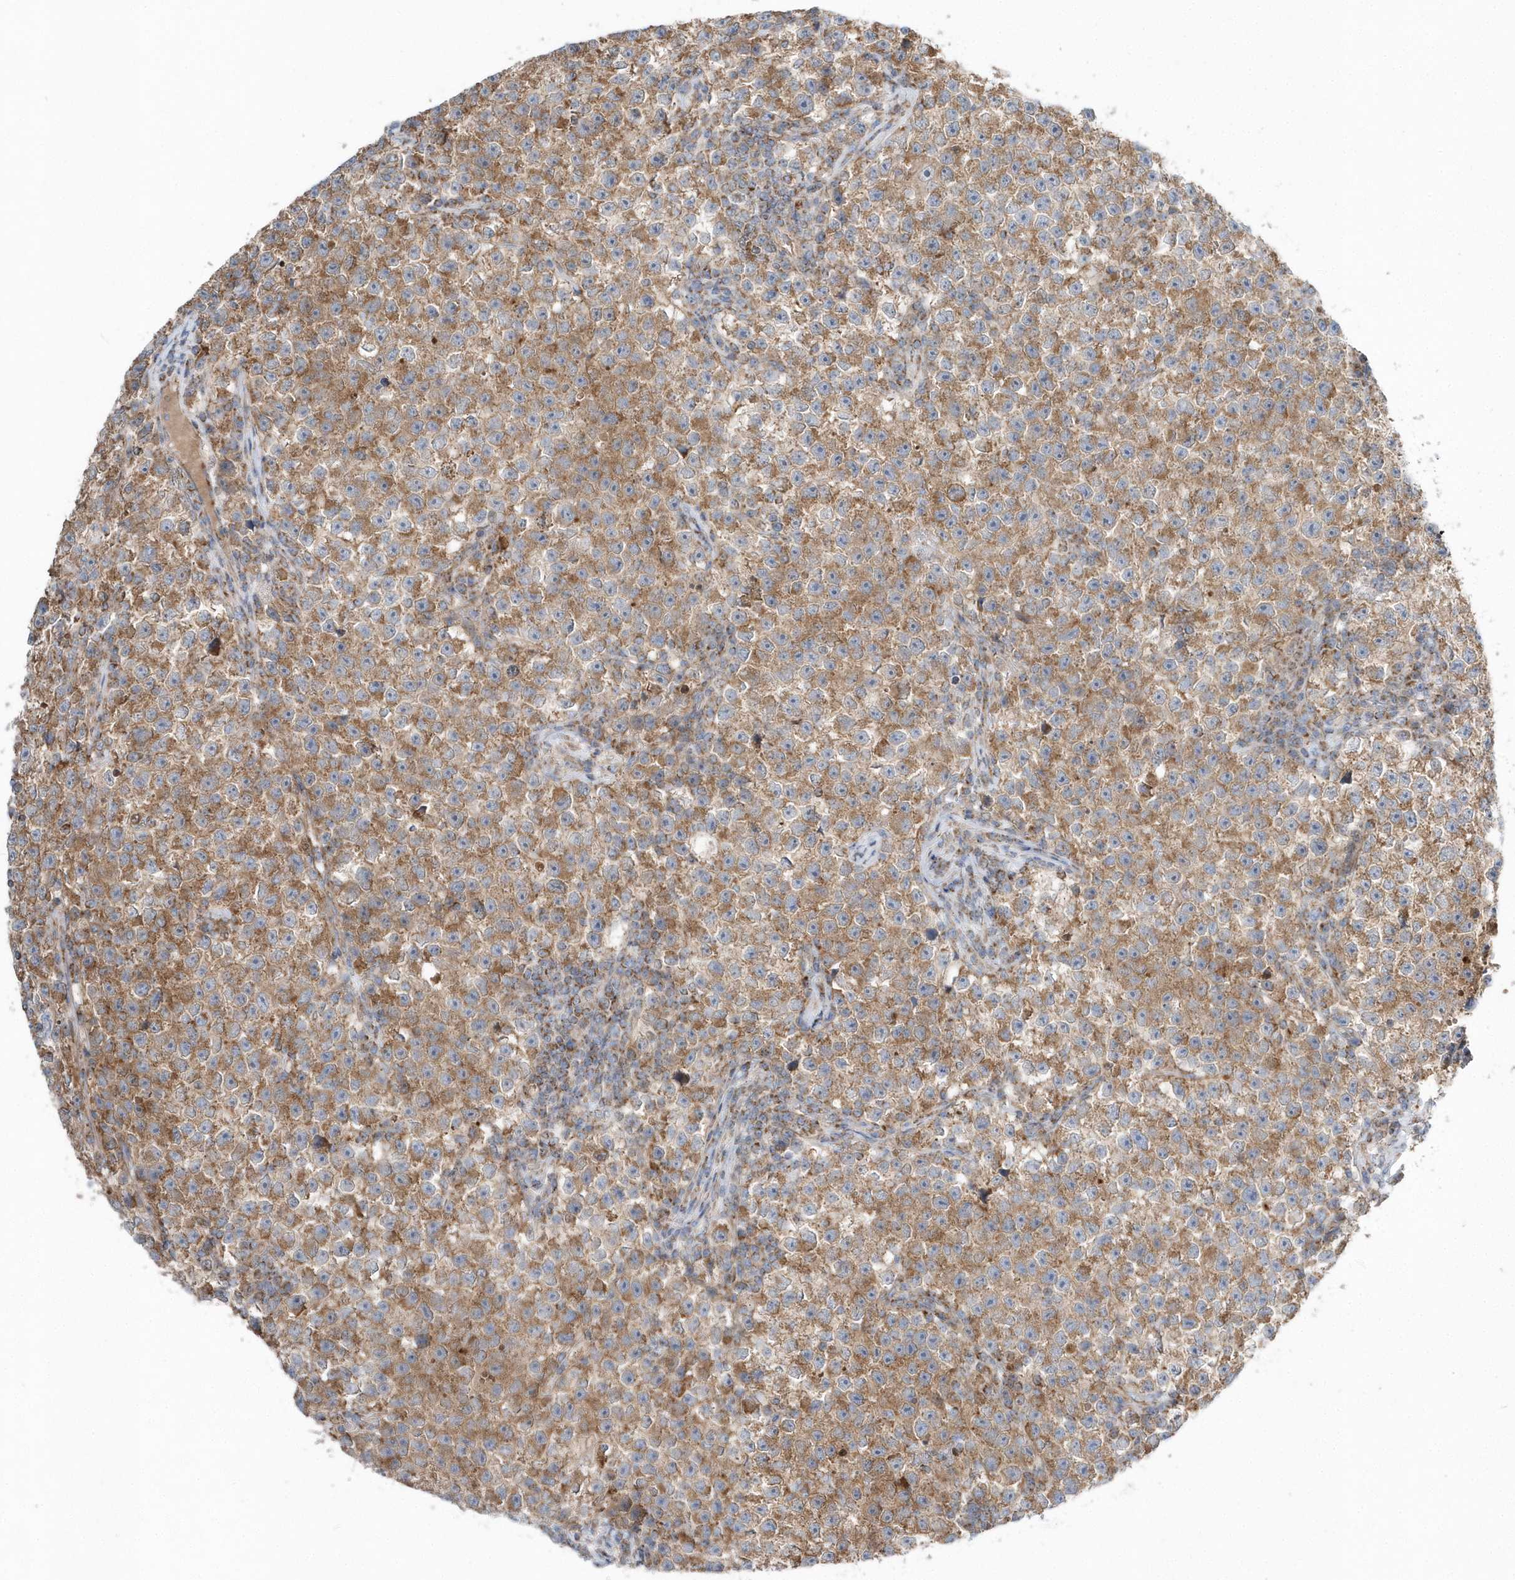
{"staining": {"intensity": "moderate", "quantity": ">75%", "location": "cytoplasmic/membranous"}, "tissue": "testis cancer", "cell_type": "Tumor cells", "image_type": "cancer", "snomed": [{"axis": "morphology", "description": "Seminoma, NOS"}, {"axis": "topography", "description": "Testis"}], "caption": "Immunohistochemical staining of testis cancer (seminoma) exhibits moderate cytoplasmic/membranous protein positivity in approximately >75% of tumor cells.", "gene": "OPA1", "patient": {"sex": "male", "age": 22}}